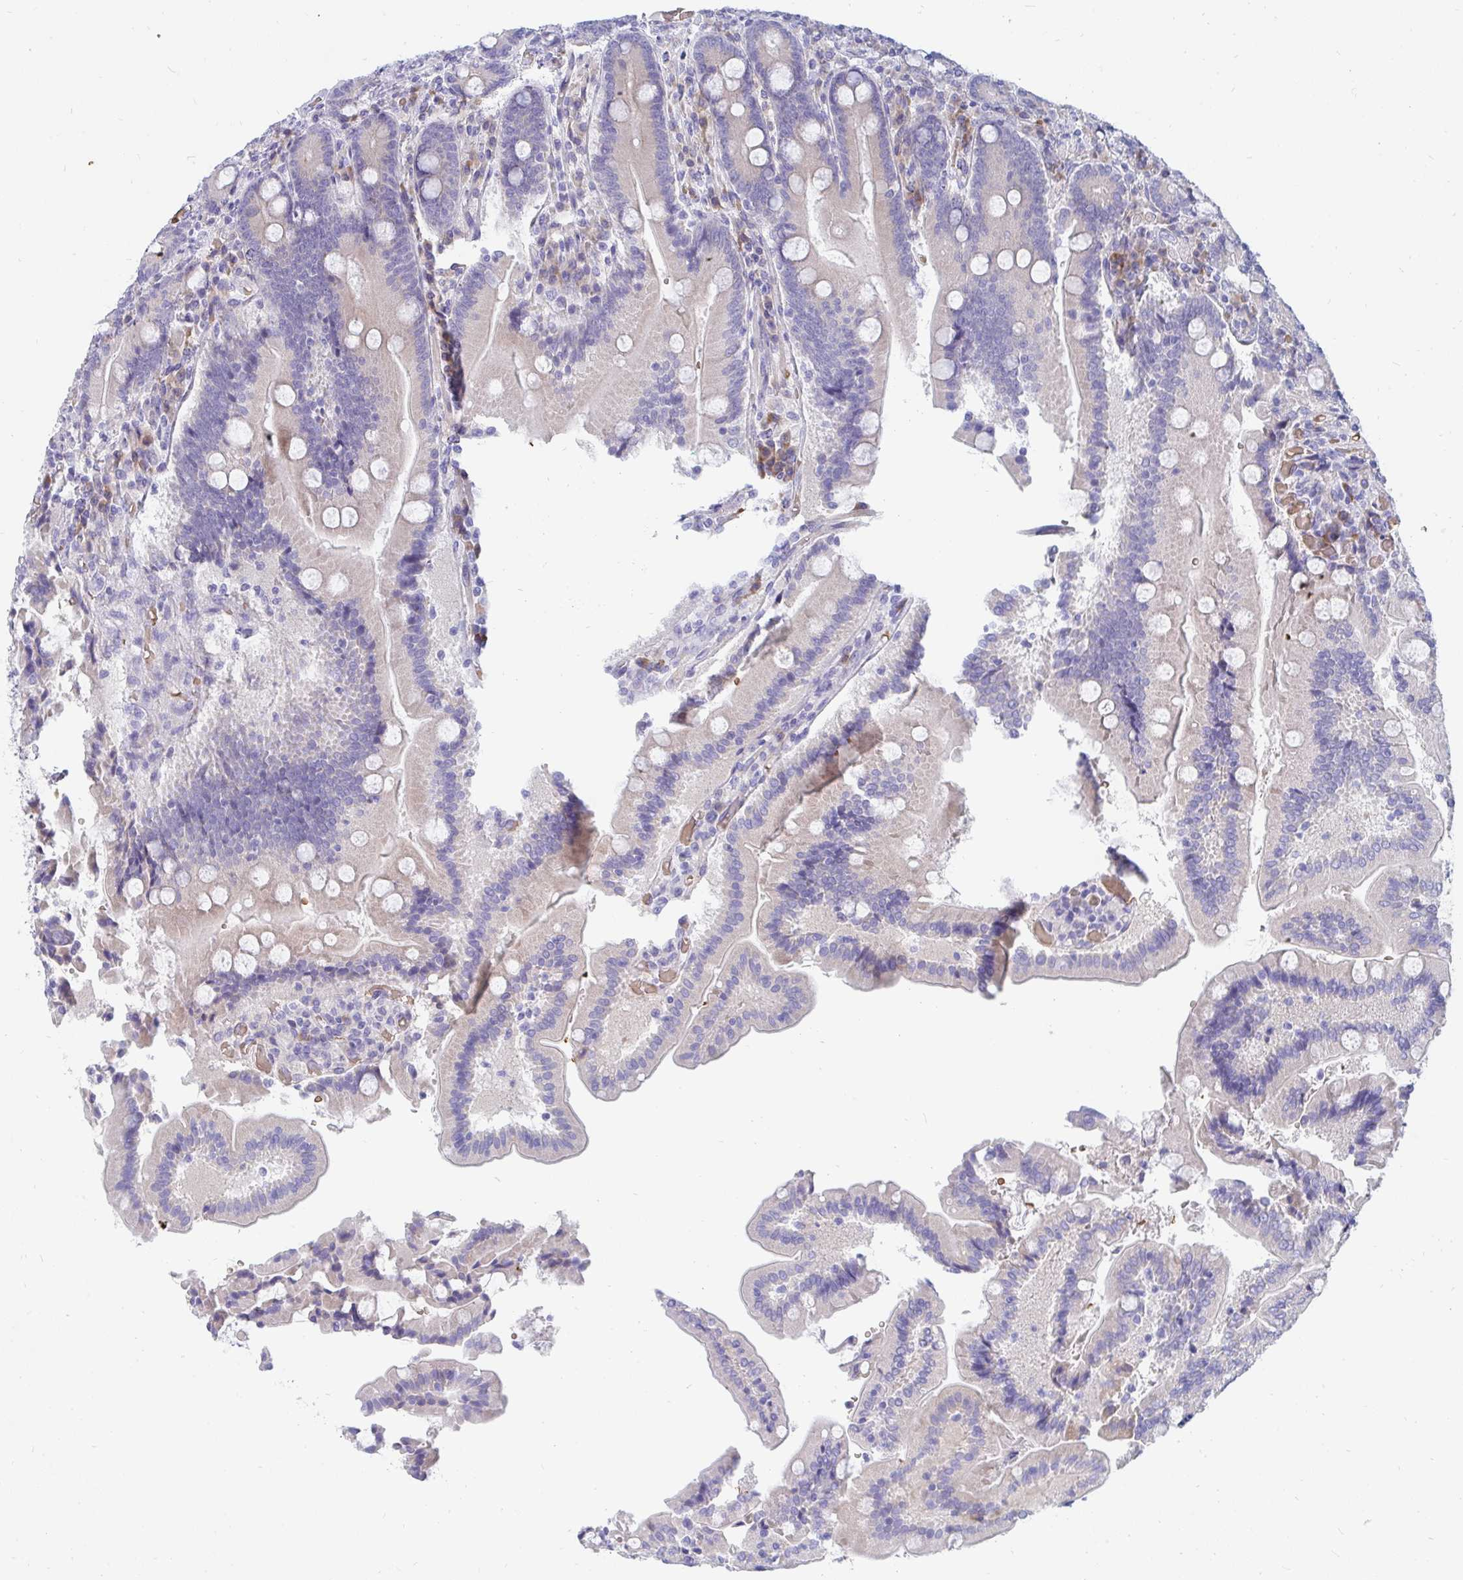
{"staining": {"intensity": "negative", "quantity": "none", "location": "none"}, "tissue": "duodenum", "cell_type": "Glandular cells", "image_type": "normal", "snomed": [{"axis": "morphology", "description": "Normal tissue, NOS"}, {"axis": "topography", "description": "Duodenum"}], "caption": "The image shows no staining of glandular cells in normal duodenum.", "gene": "MROH2B", "patient": {"sex": "female", "age": 62}}